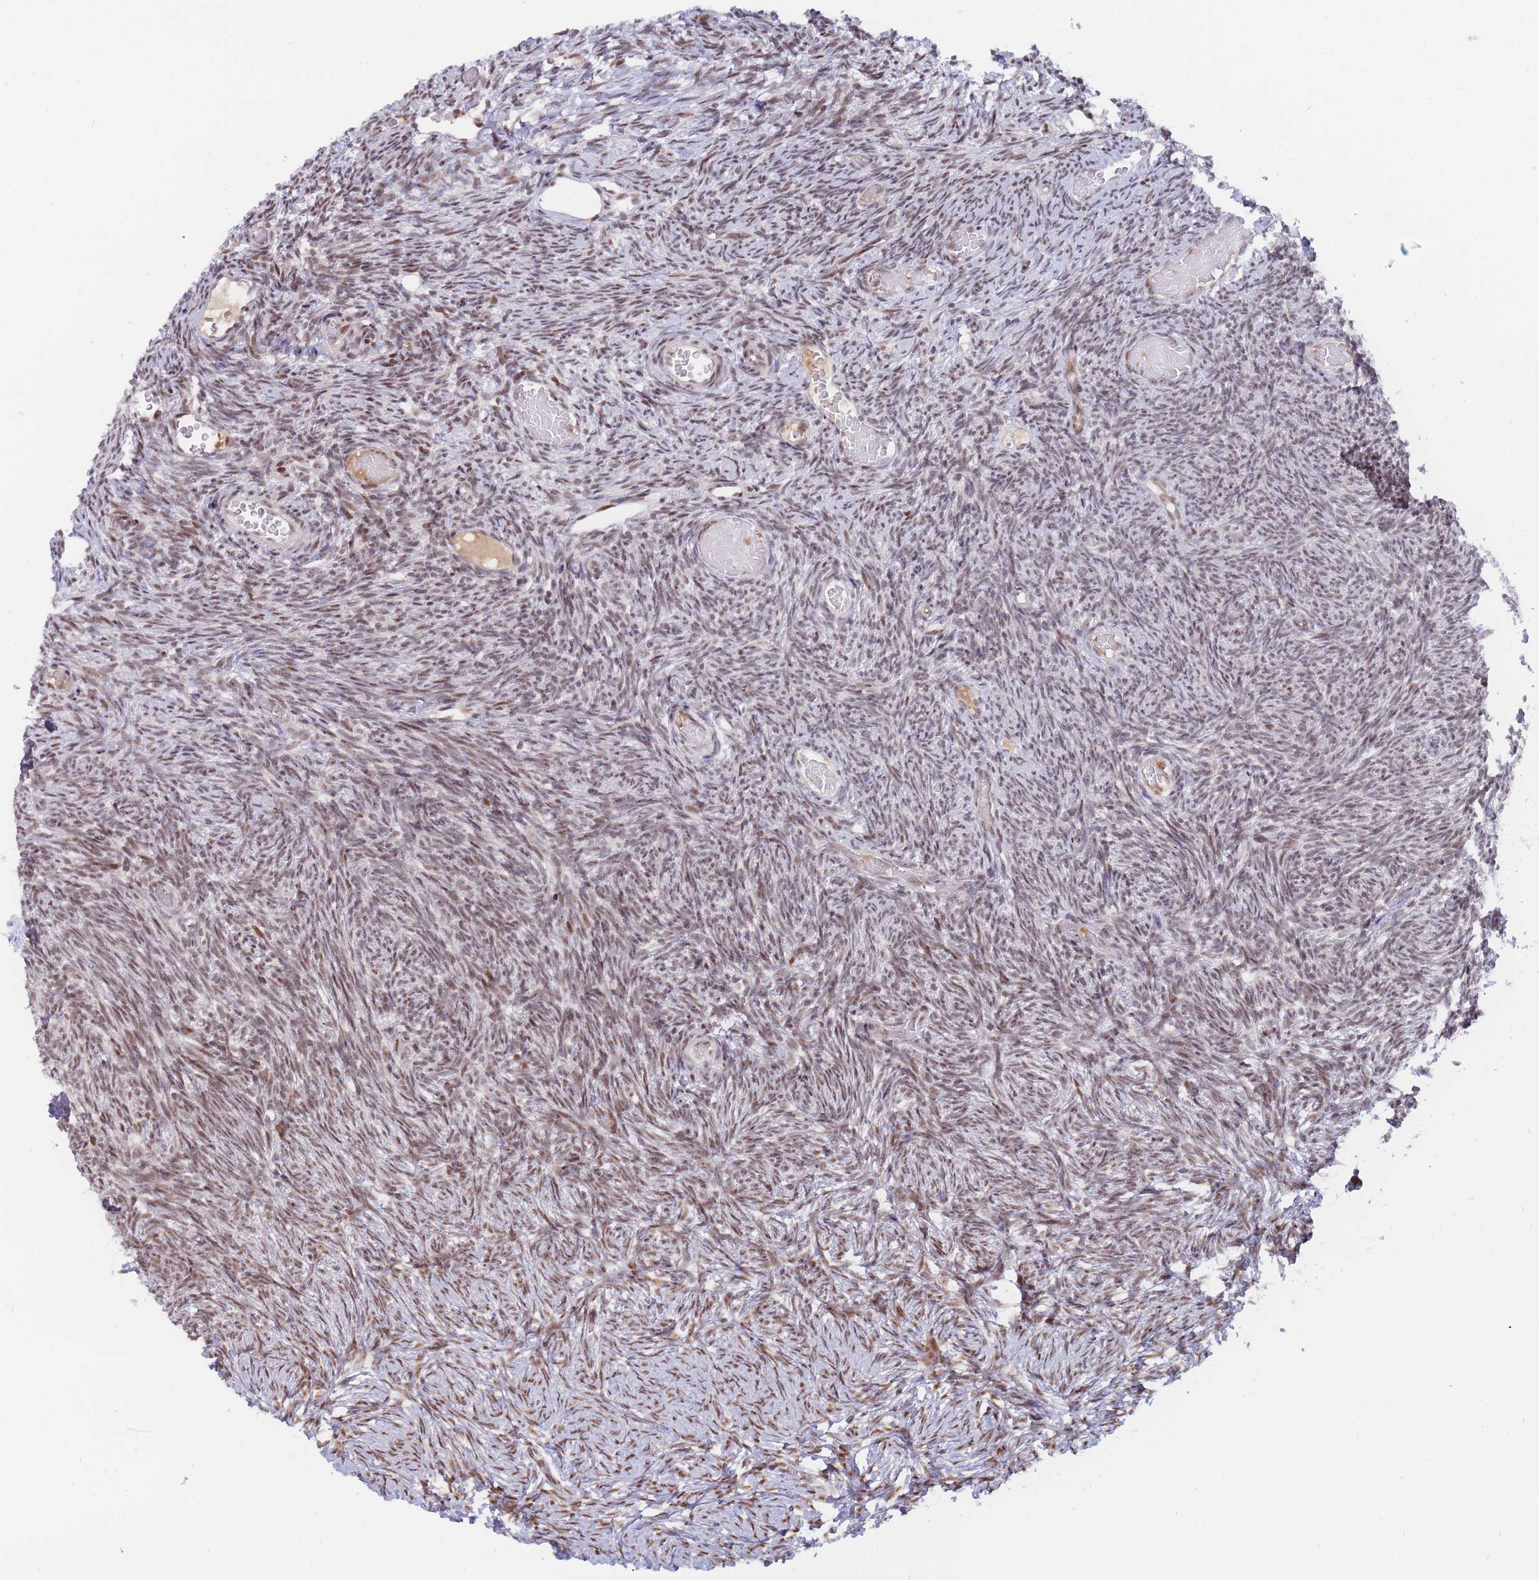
{"staining": {"intensity": "moderate", "quantity": ">75%", "location": "nuclear"}, "tissue": "ovary", "cell_type": "Ovarian stroma cells", "image_type": "normal", "snomed": [{"axis": "morphology", "description": "Normal tissue, NOS"}, {"axis": "topography", "description": "Ovary"}], "caption": "Human ovary stained with a brown dye shows moderate nuclear positive expression in approximately >75% of ovarian stroma cells.", "gene": "TARBP2", "patient": {"sex": "female", "age": 39}}